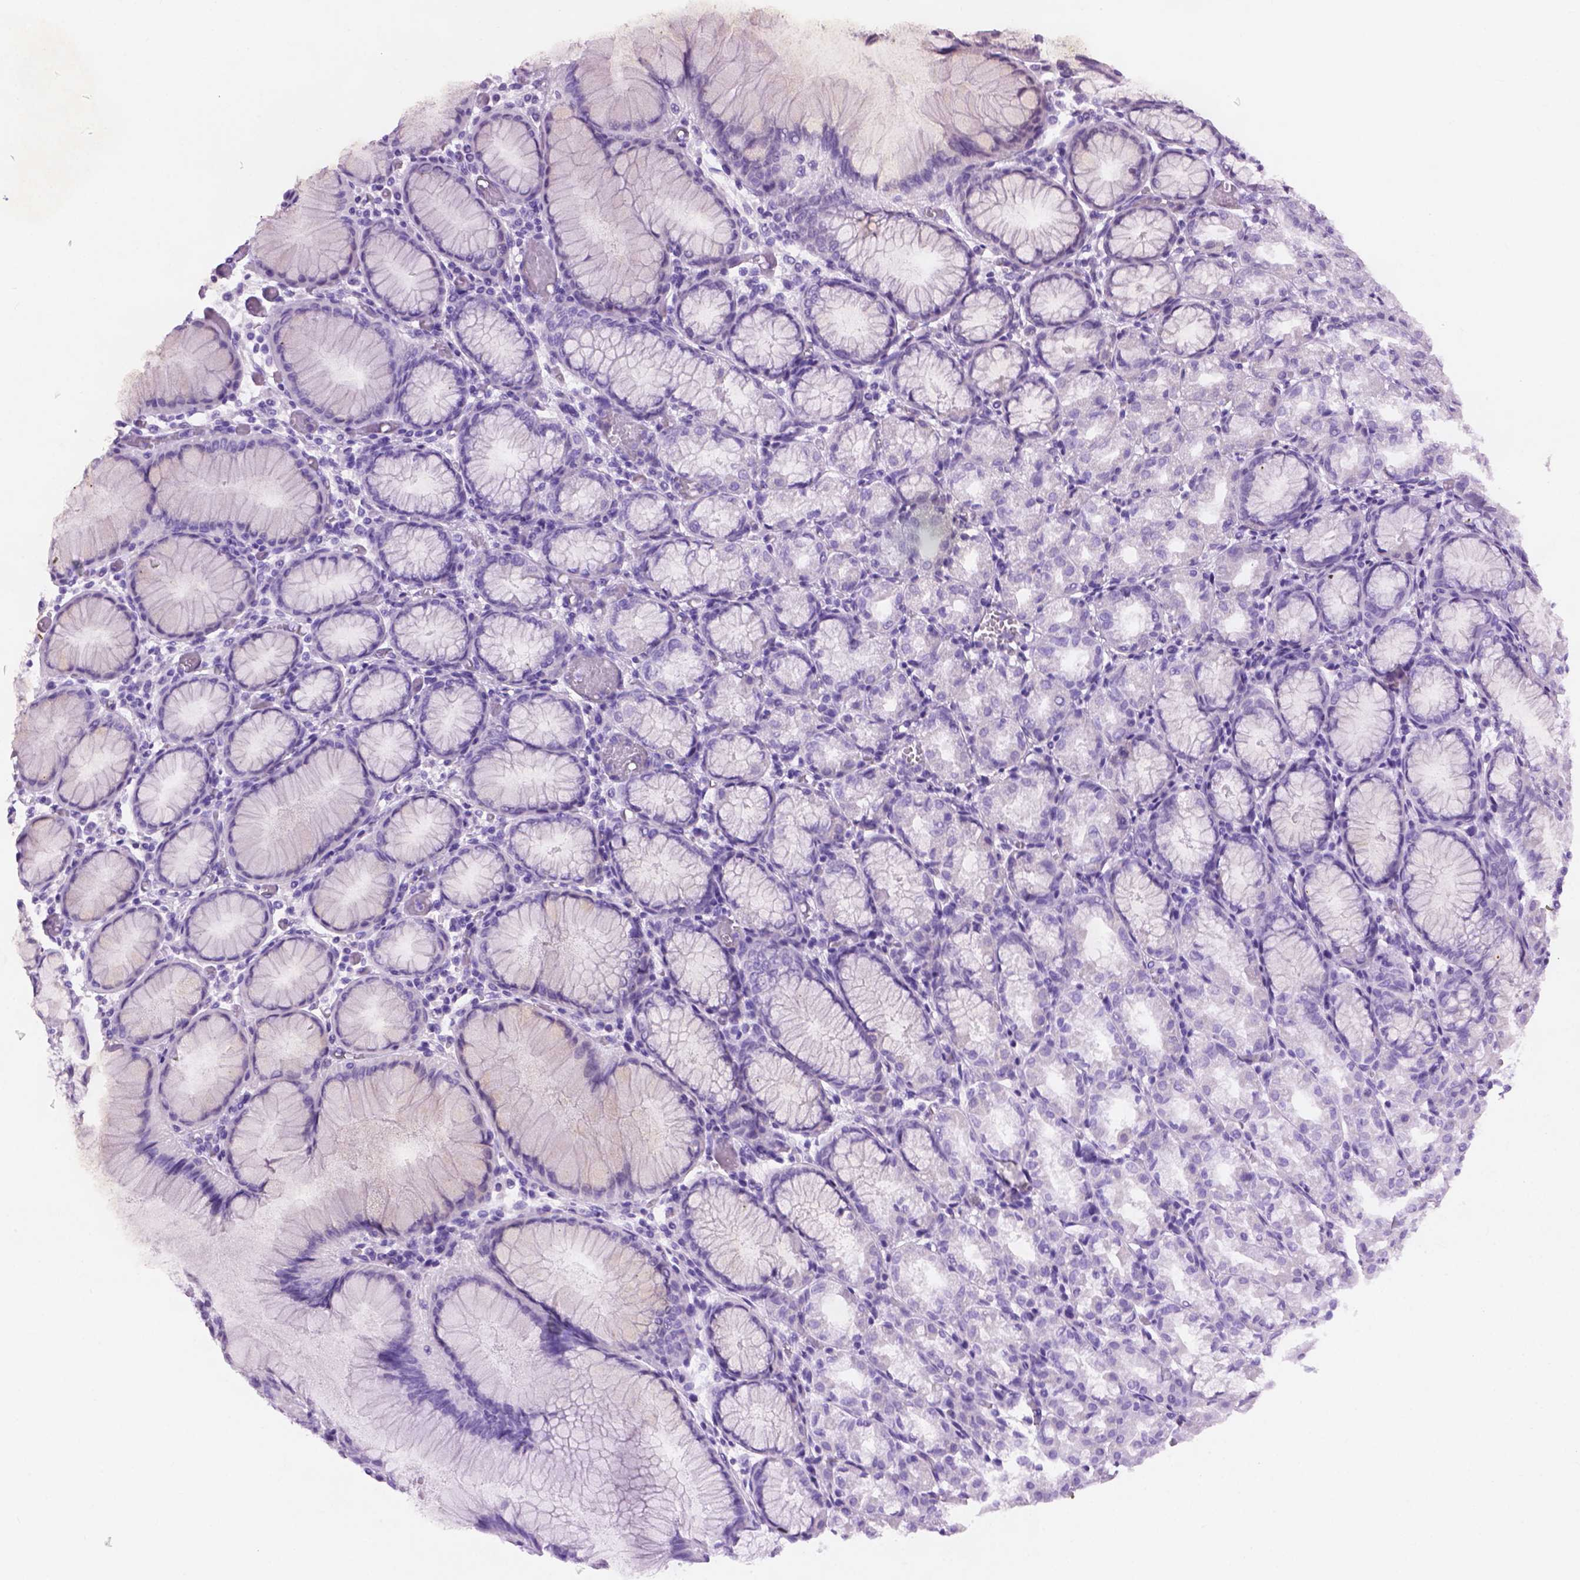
{"staining": {"intensity": "weak", "quantity": "<25%", "location": "cytoplasmic/membranous"}, "tissue": "stomach", "cell_type": "Glandular cells", "image_type": "normal", "snomed": [{"axis": "morphology", "description": "Normal tissue, NOS"}, {"axis": "topography", "description": "Stomach"}], "caption": "Benign stomach was stained to show a protein in brown. There is no significant staining in glandular cells. (Brightfield microscopy of DAB (3,3'-diaminobenzidine) IHC at high magnification).", "gene": "KRT17", "patient": {"sex": "female", "age": 57}}